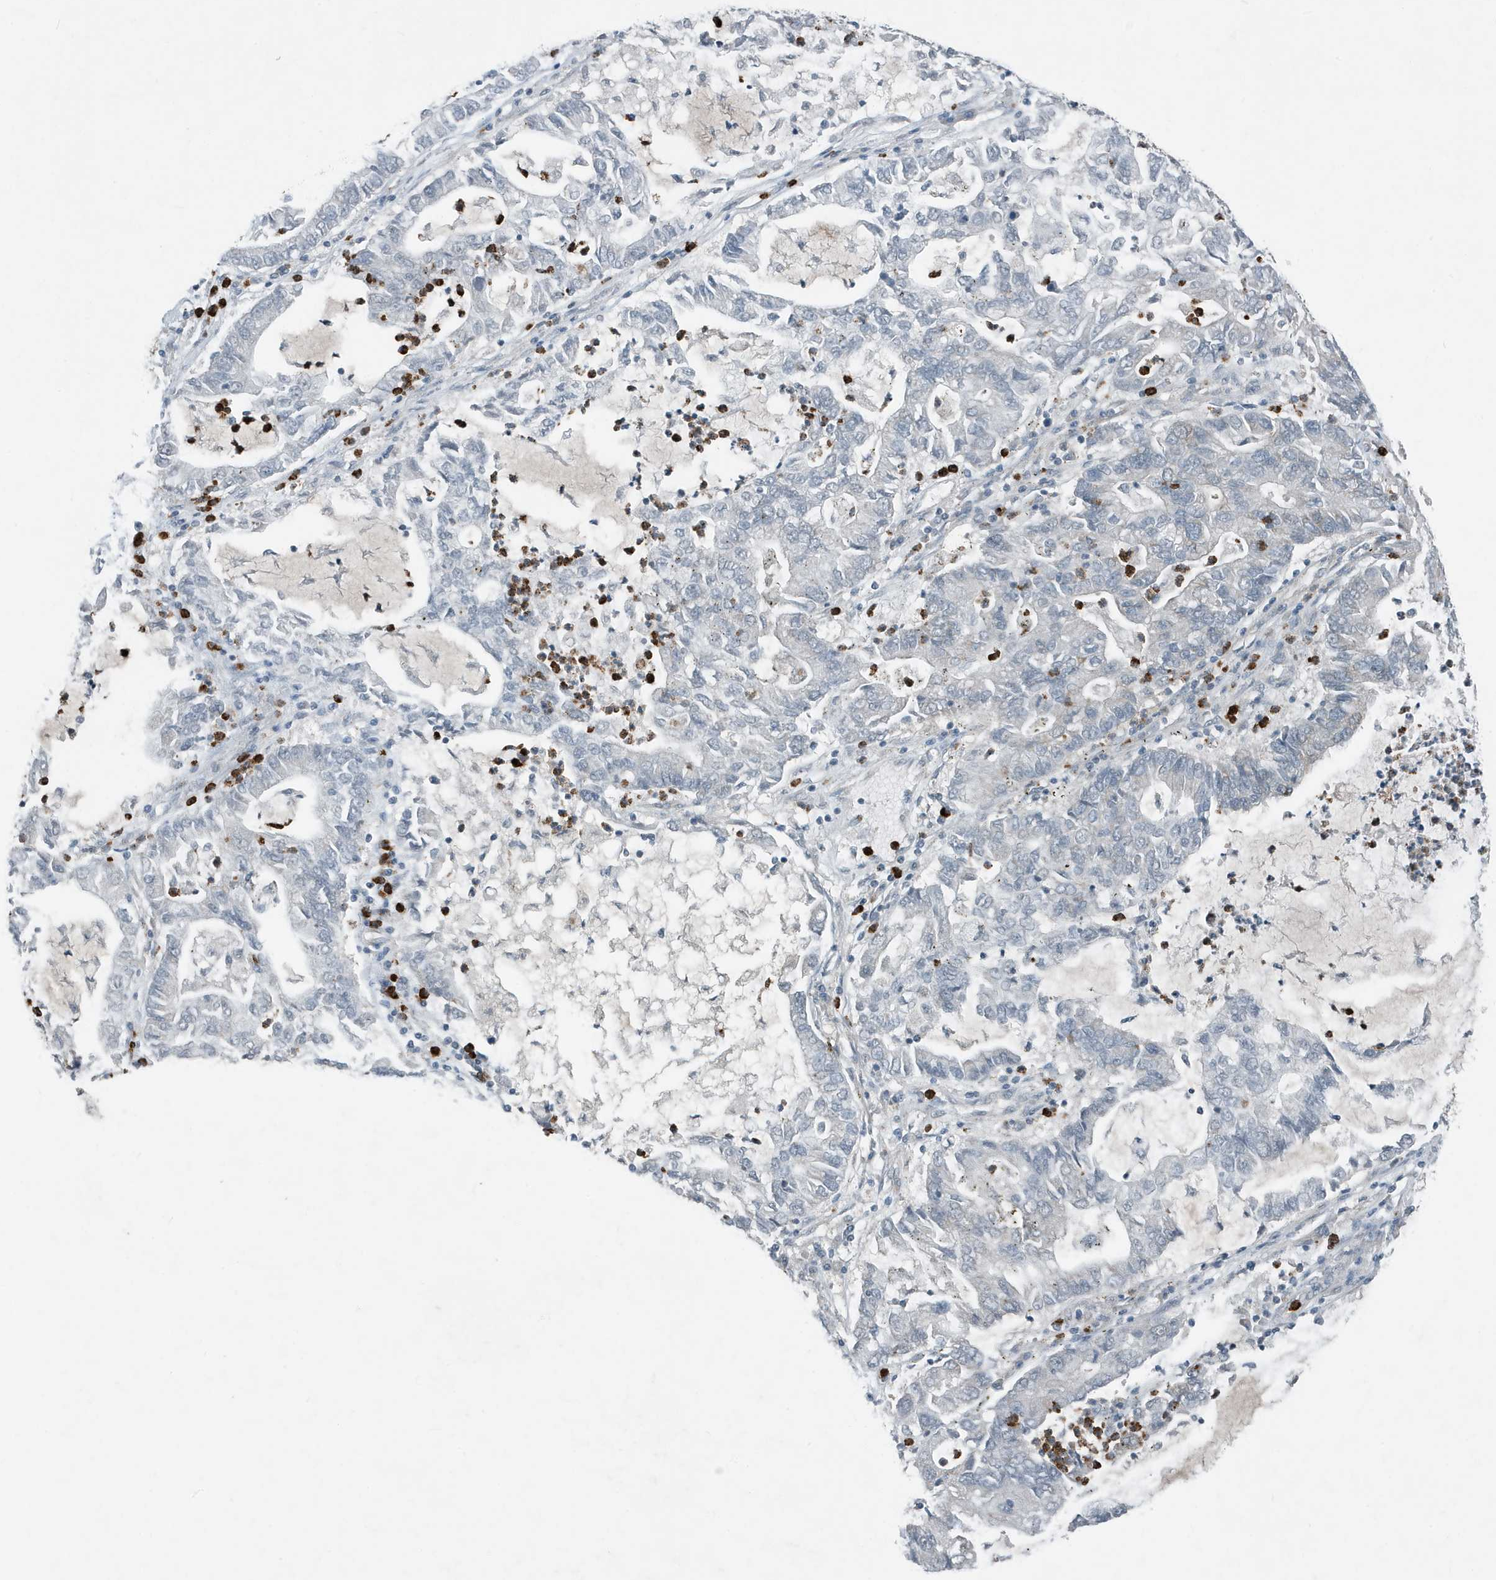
{"staining": {"intensity": "negative", "quantity": "none", "location": "none"}, "tissue": "lung cancer", "cell_type": "Tumor cells", "image_type": "cancer", "snomed": [{"axis": "morphology", "description": "Adenocarcinoma, NOS"}, {"axis": "topography", "description": "Lung"}], "caption": "IHC photomicrograph of lung adenocarcinoma stained for a protein (brown), which reveals no expression in tumor cells.", "gene": "DAPP1", "patient": {"sex": "female", "age": 51}}